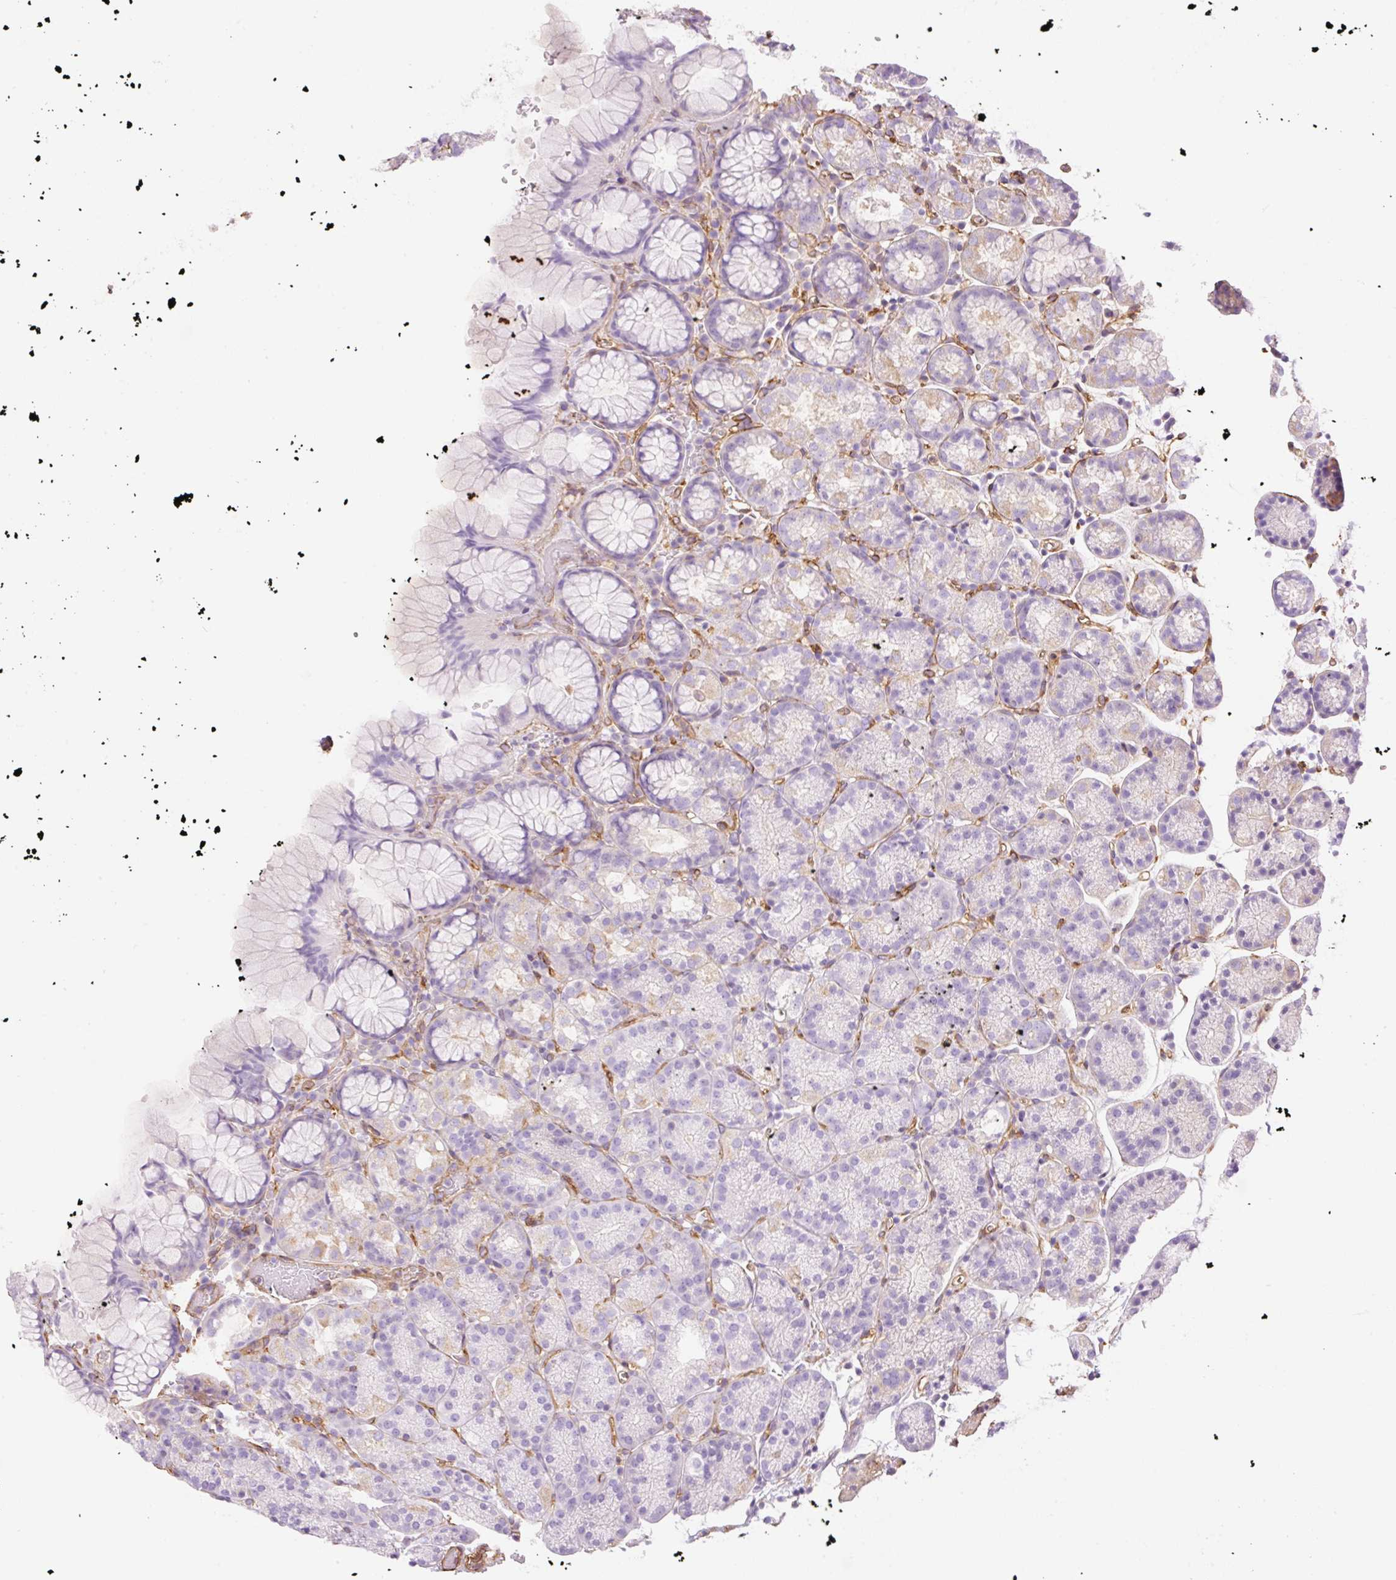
{"staining": {"intensity": "weak", "quantity": "<25%", "location": "cytoplasmic/membranous"}, "tissue": "stomach", "cell_type": "Glandular cells", "image_type": "normal", "snomed": [{"axis": "morphology", "description": "Normal tissue, NOS"}, {"axis": "topography", "description": "Stomach, upper"}], "caption": "This is an immunohistochemistry photomicrograph of benign human stomach. There is no expression in glandular cells.", "gene": "EHD1", "patient": {"sex": "female", "age": 81}}